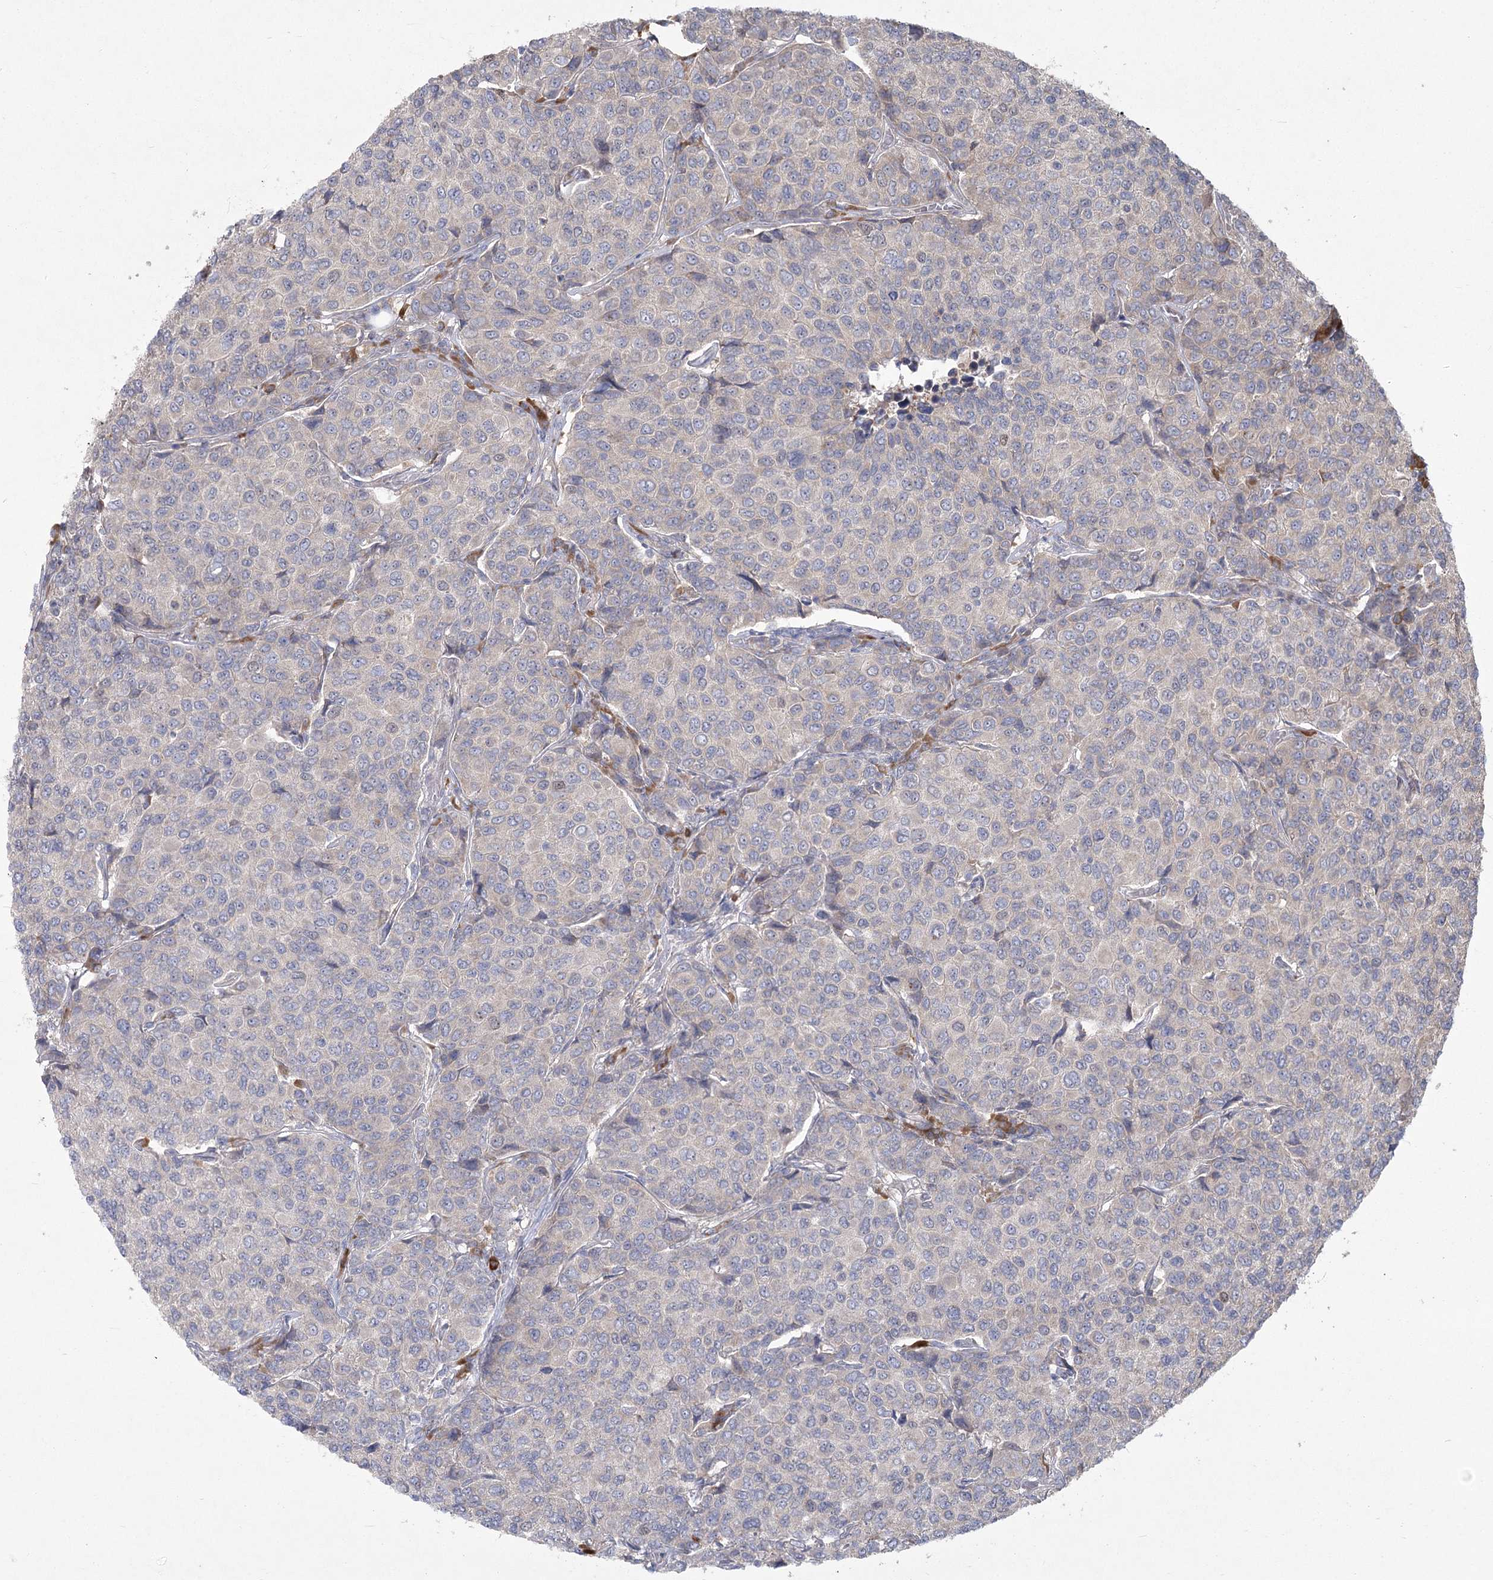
{"staining": {"intensity": "negative", "quantity": "none", "location": "none"}, "tissue": "breast cancer", "cell_type": "Tumor cells", "image_type": "cancer", "snomed": [{"axis": "morphology", "description": "Duct carcinoma"}, {"axis": "topography", "description": "Breast"}], "caption": "Intraductal carcinoma (breast) was stained to show a protein in brown. There is no significant expression in tumor cells.", "gene": "CAMTA1", "patient": {"sex": "female", "age": 55}}